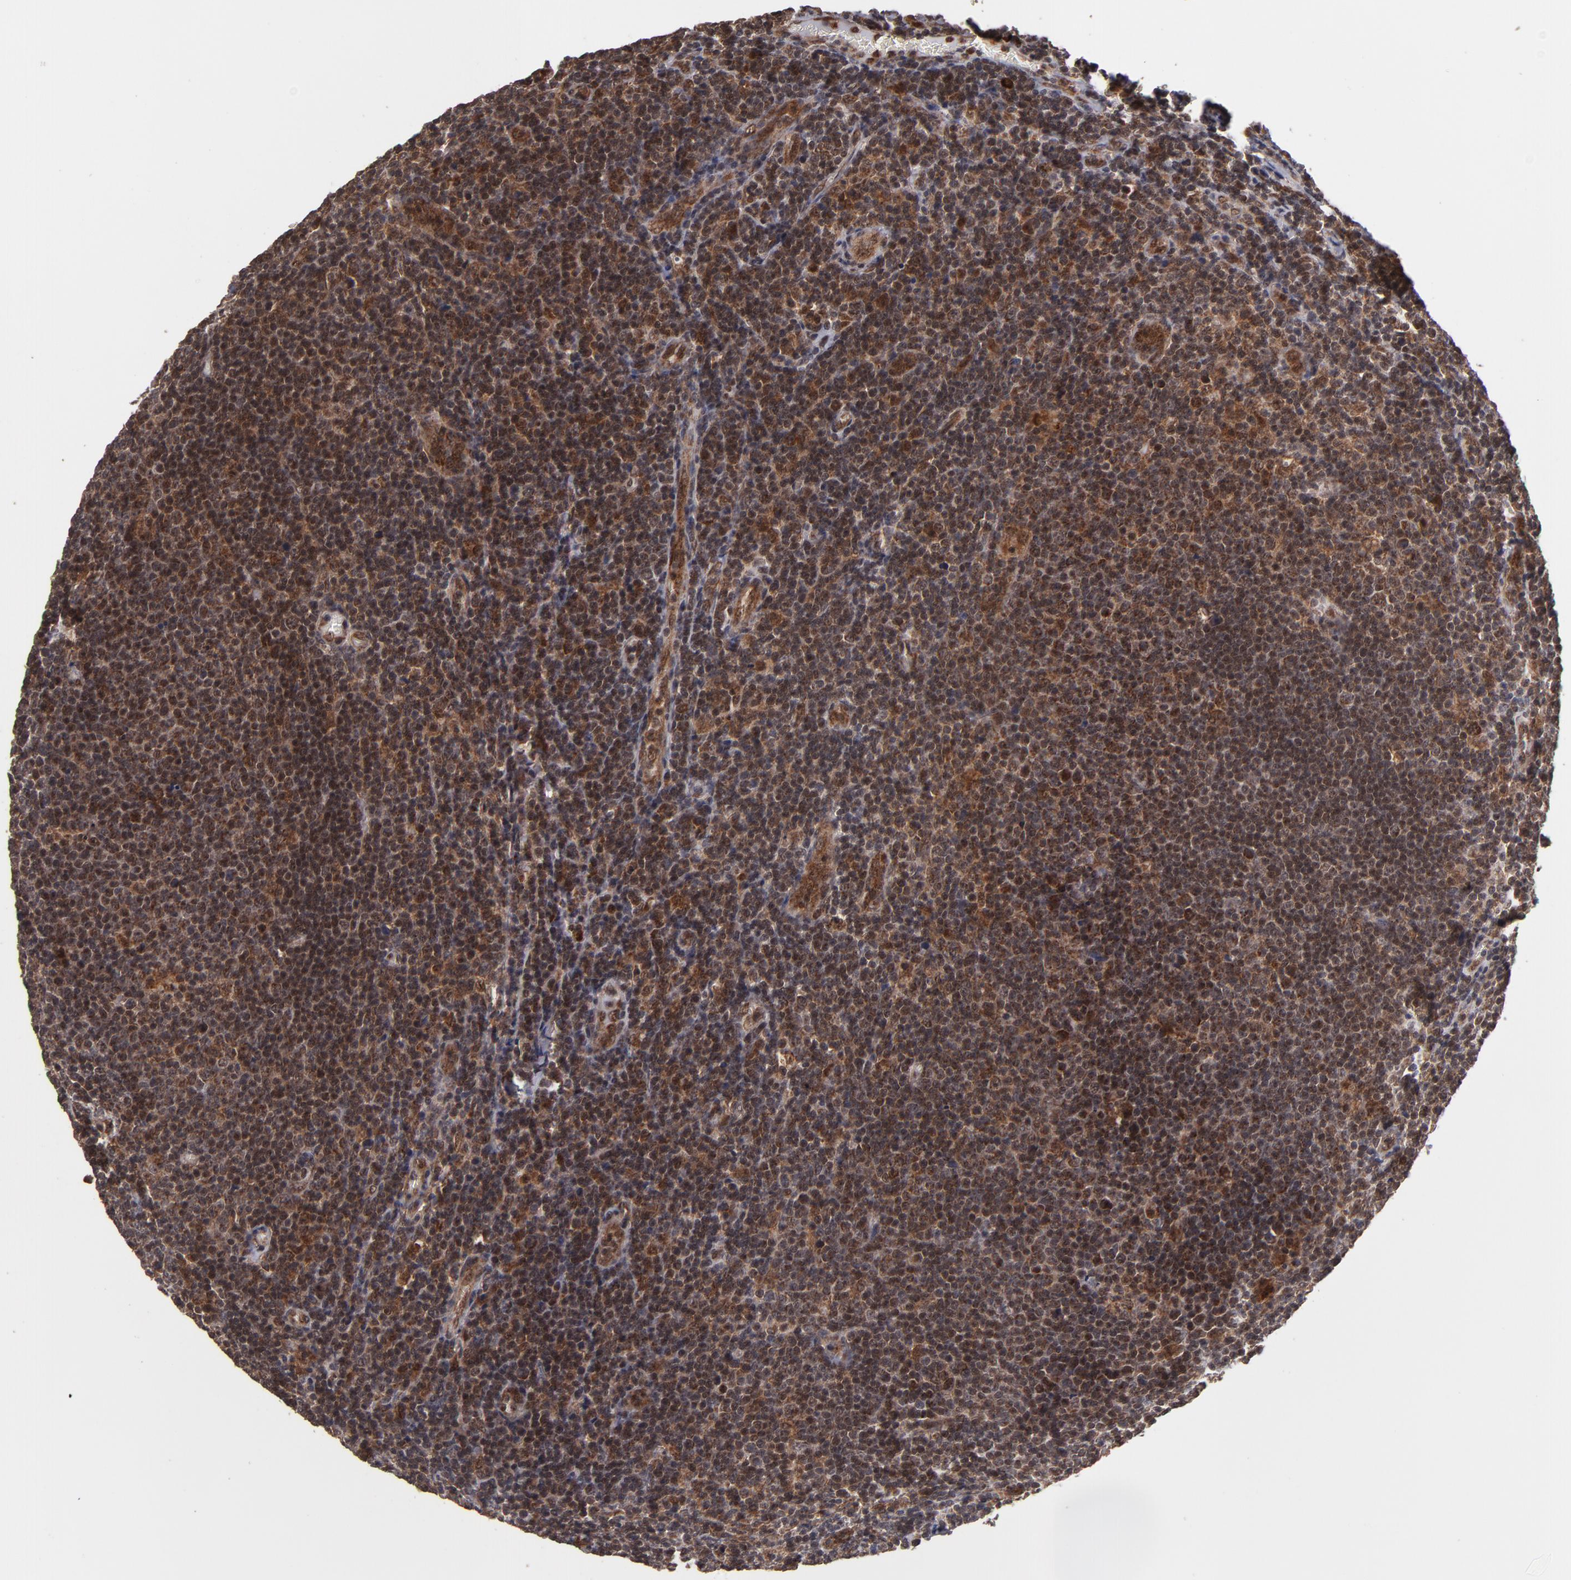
{"staining": {"intensity": "weak", "quantity": ">75%", "location": "cytoplasmic/membranous"}, "tissue": "lymphoma", "cell_type": "Tumor cells", "image_type": "cancer", "snomed": [{"axis": "morphology", "description": "Malignant lymphoma, non-Hodgkin's type, Low grade"}, {"axis": "topography", "description": "Lymph node"}], "caption": "IHC (DAB) staining of human lymphoma demonstrates weak cytoplasmic/membranous protein expression in about >75% of tumor cells.", "gene": "CUL5", "patient": {"sex": "male", "age": 74}}